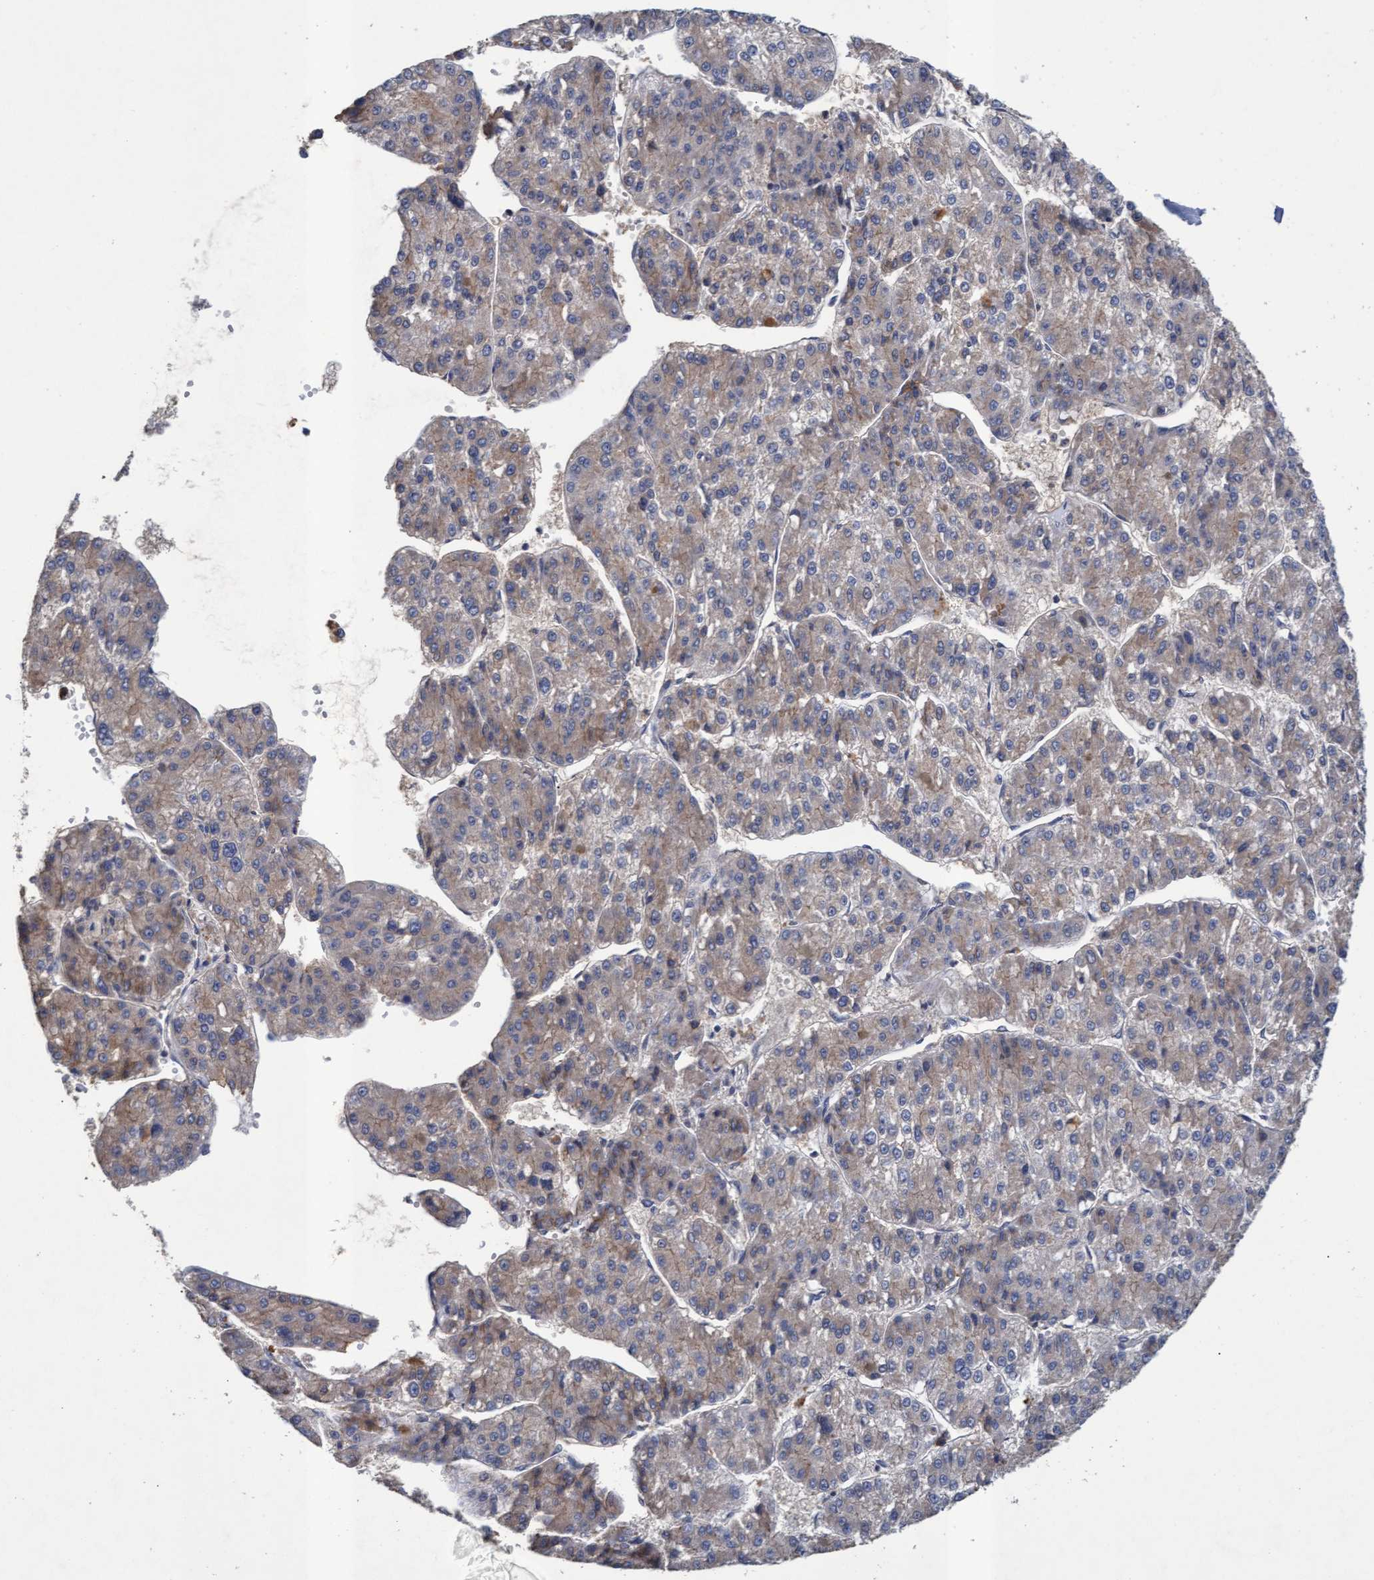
{"staining": {"intensity": "weak", "quantity": ">75%", "location": "cytoplasmic/membranous"}, "tissue": "liver cancer", "cell_type": "Tumor cells", "image_type": "cancer", "snomed": [{"axis": "morphology", "description": "Carcinoma, Hepatocellular, NOS"}, {"axis": "topography", "description": "Liver"}], "caption": "Protein expression analysis of liver cancer (hepatocellular carcinoma) displays weak cytoplasmic/membranous staining in approximately >75% of tumor cells.", "gene": "MRPL38", "patient": {"sex": "female", "age": 73}}